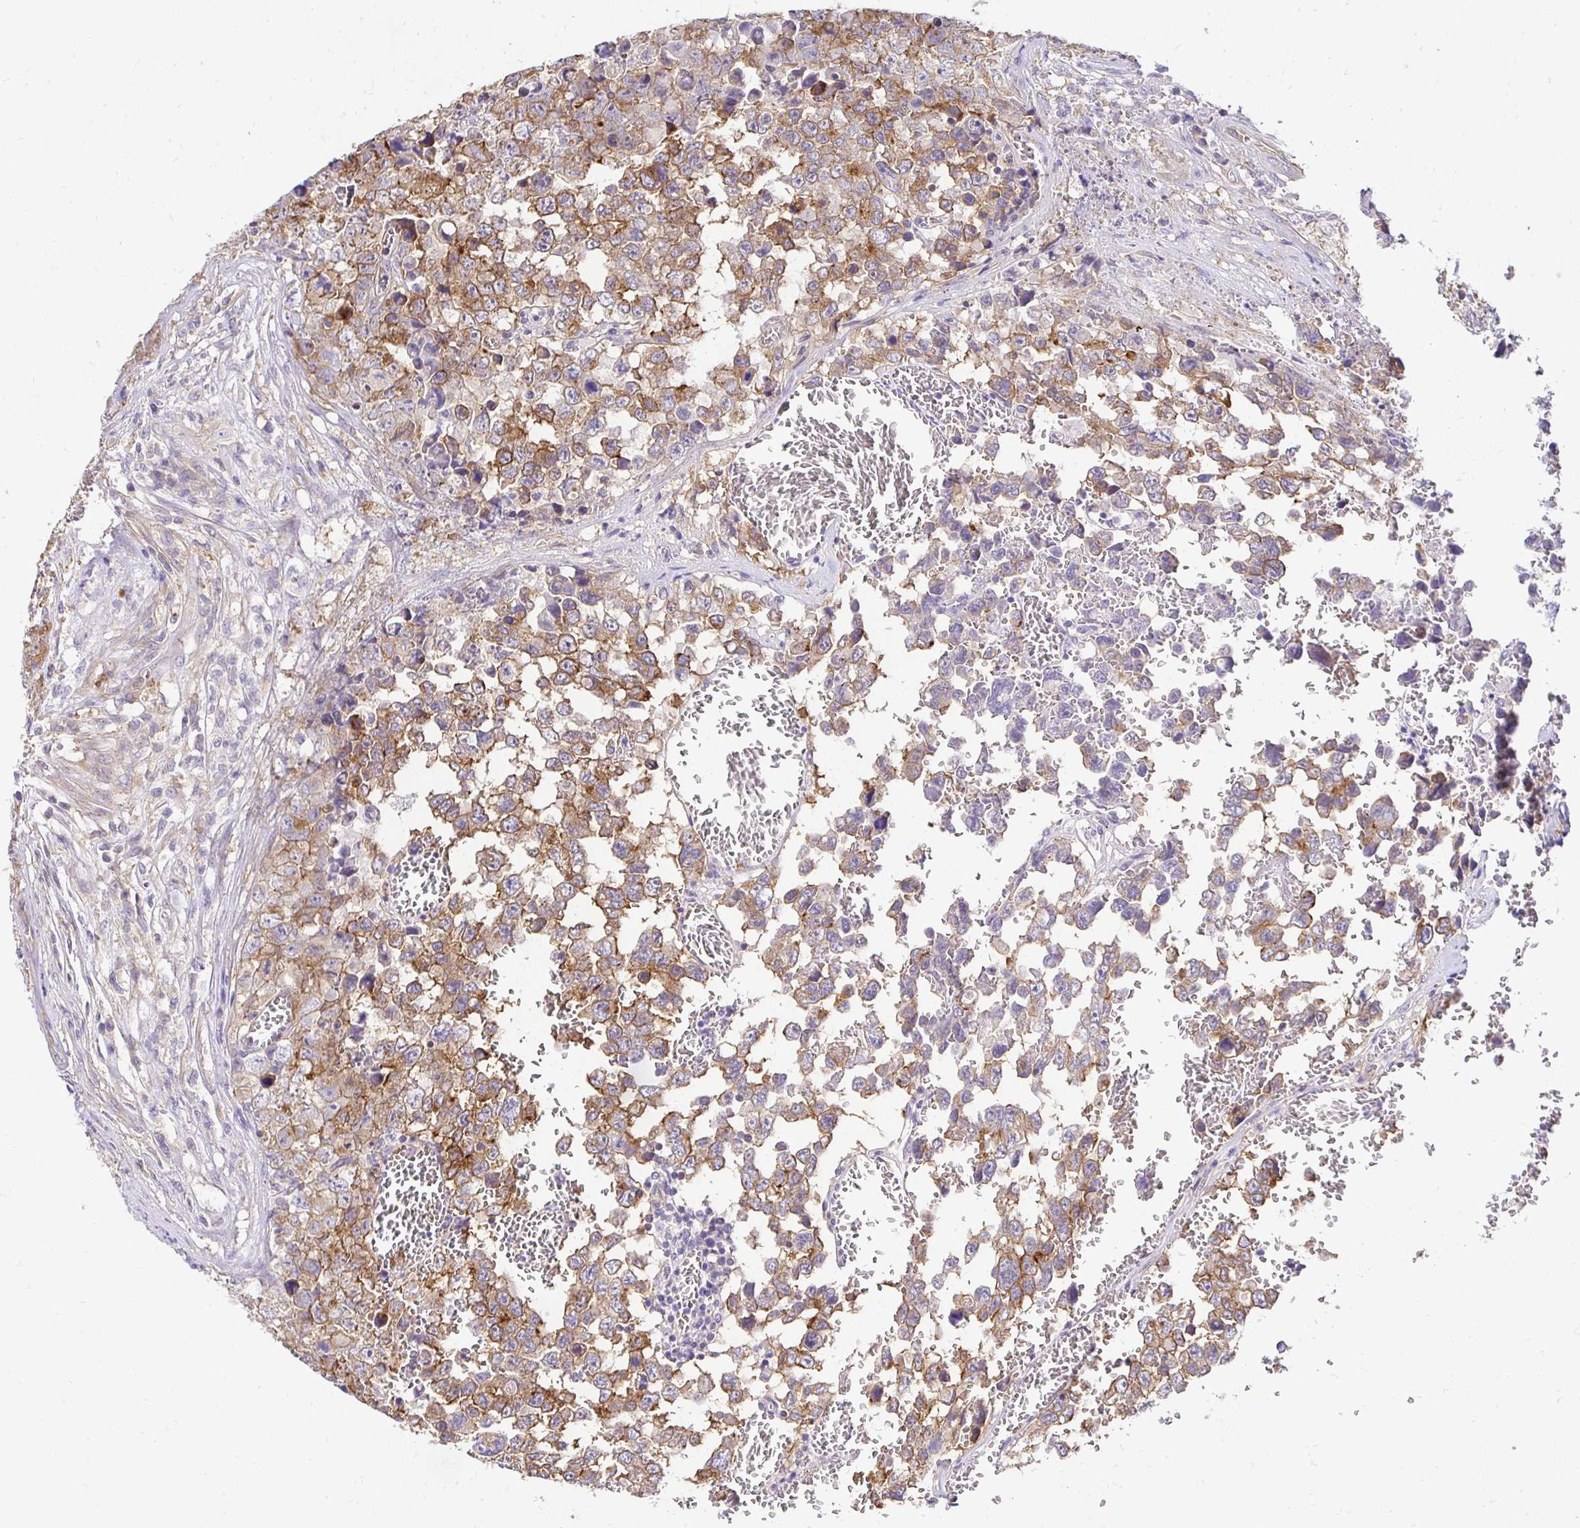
{"staining": {"intensity": "moderate", "quantity": ">75%", "location": "cytoplasmic/membranous"}, "tissue": "testis cancer", "cell_type": "Tumor cells", "image_type": "cancer", "snomed": [{"axis": "morphology", "description": "Carcinoma, Embryonal, NOS"}, {"axis": "topography", "description": "Testis"}], "caption": "A brown stain highlights moderate cytoplasmic/membranous positivity of a protein in testis embryonal carcinoma tumor cells.", "gene": "SLC9A1", "patient": {"sex": "male", "age": 18}}